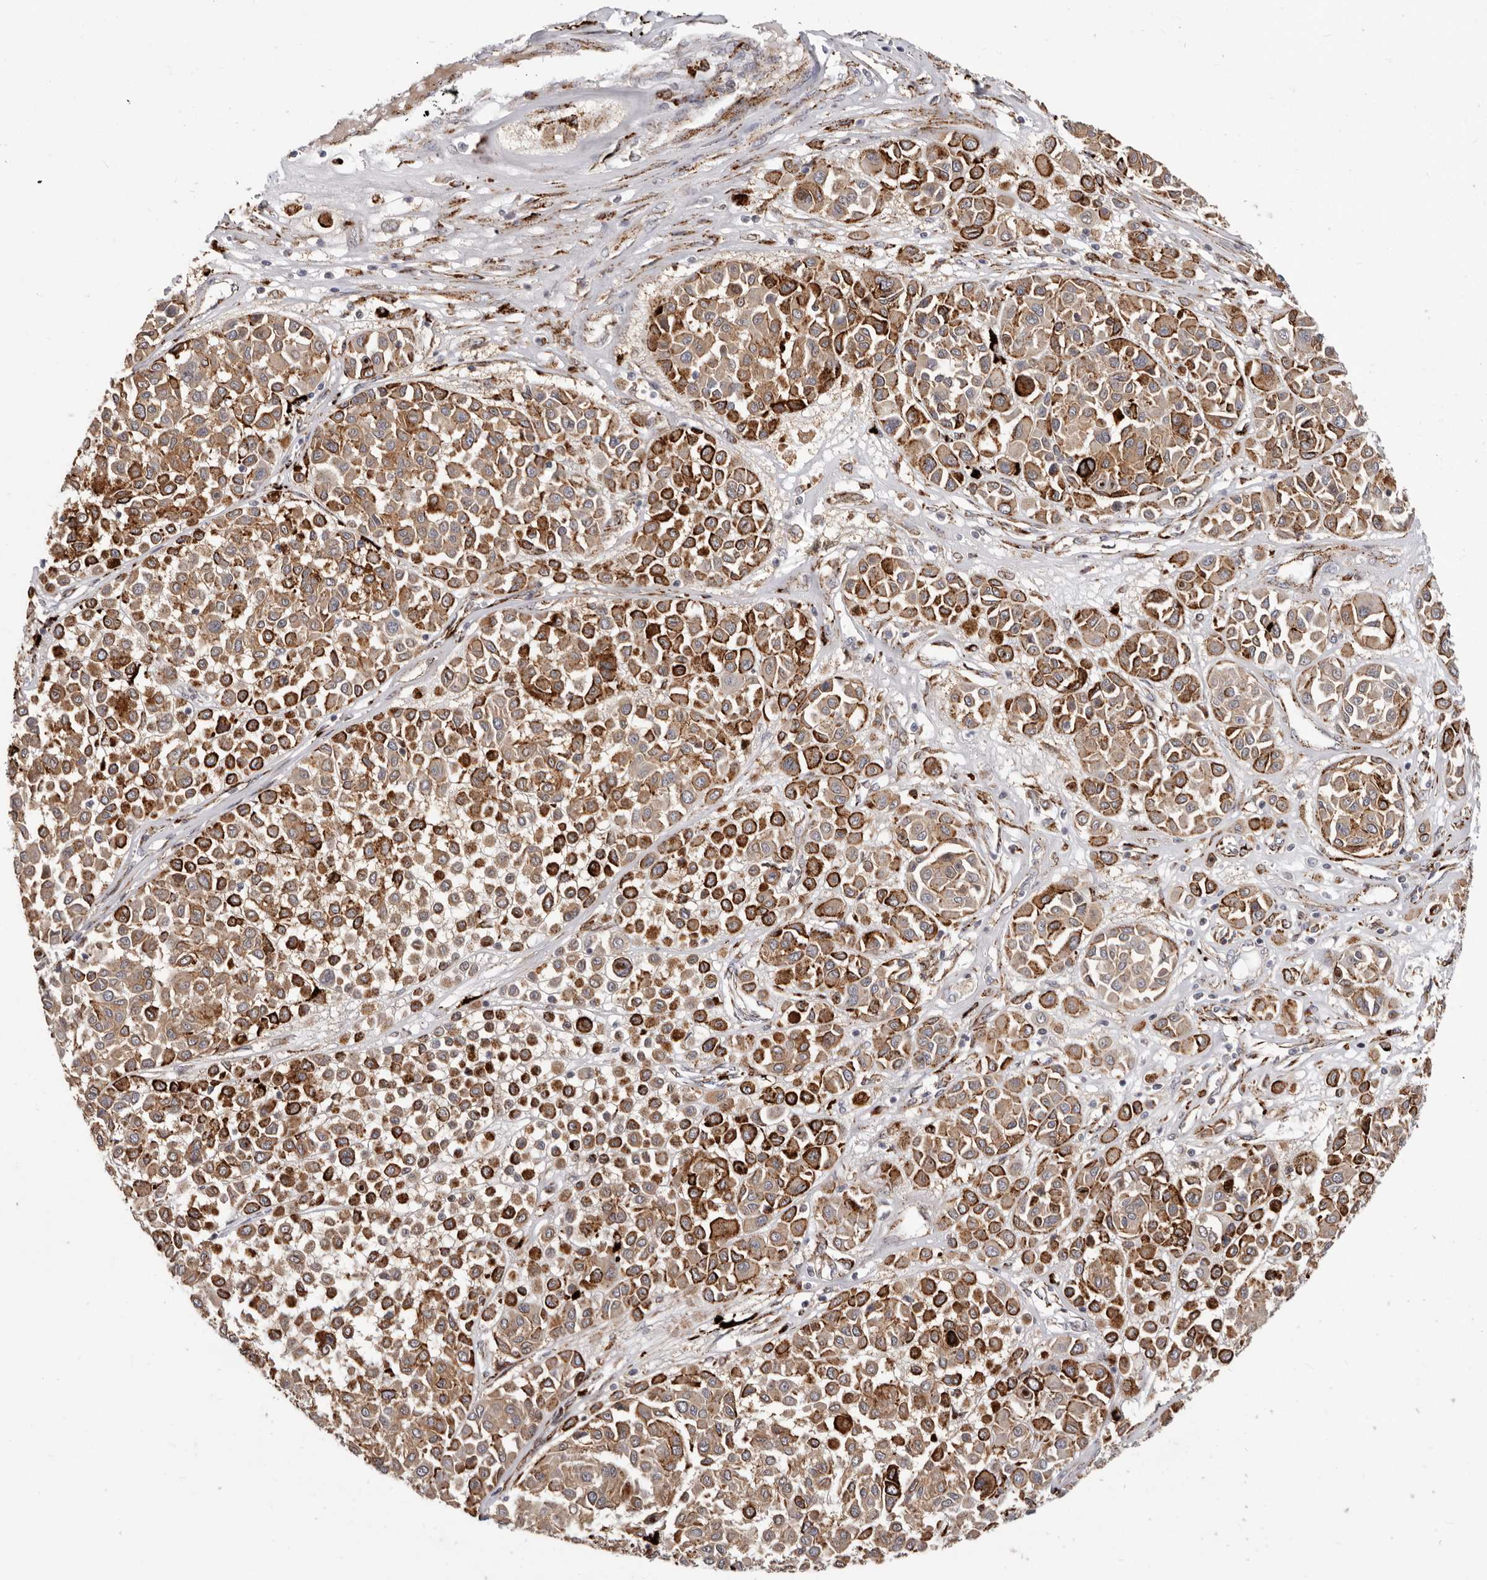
{"staining": {"intensity": "strong", "quantity": ">75%", "location": "cytoplasmic/membranous"}, "tissue": "melanoma", "cell_type": "Tumor cells", "image_type": "cancer", "snomed": [{"axis": "morphology", "description": "Malignant melanoma, Metastatic site"}, {"axis": "topography", "description": "Soft tissue"}], "caption": "Immunohistochemical staining of human melanoma exhibits strong cytoplasmic/membranous protein positivity in about >75% of tumor cells.", "gene": "TOR3A", "patient": {"sex": "male", "age": 41}}